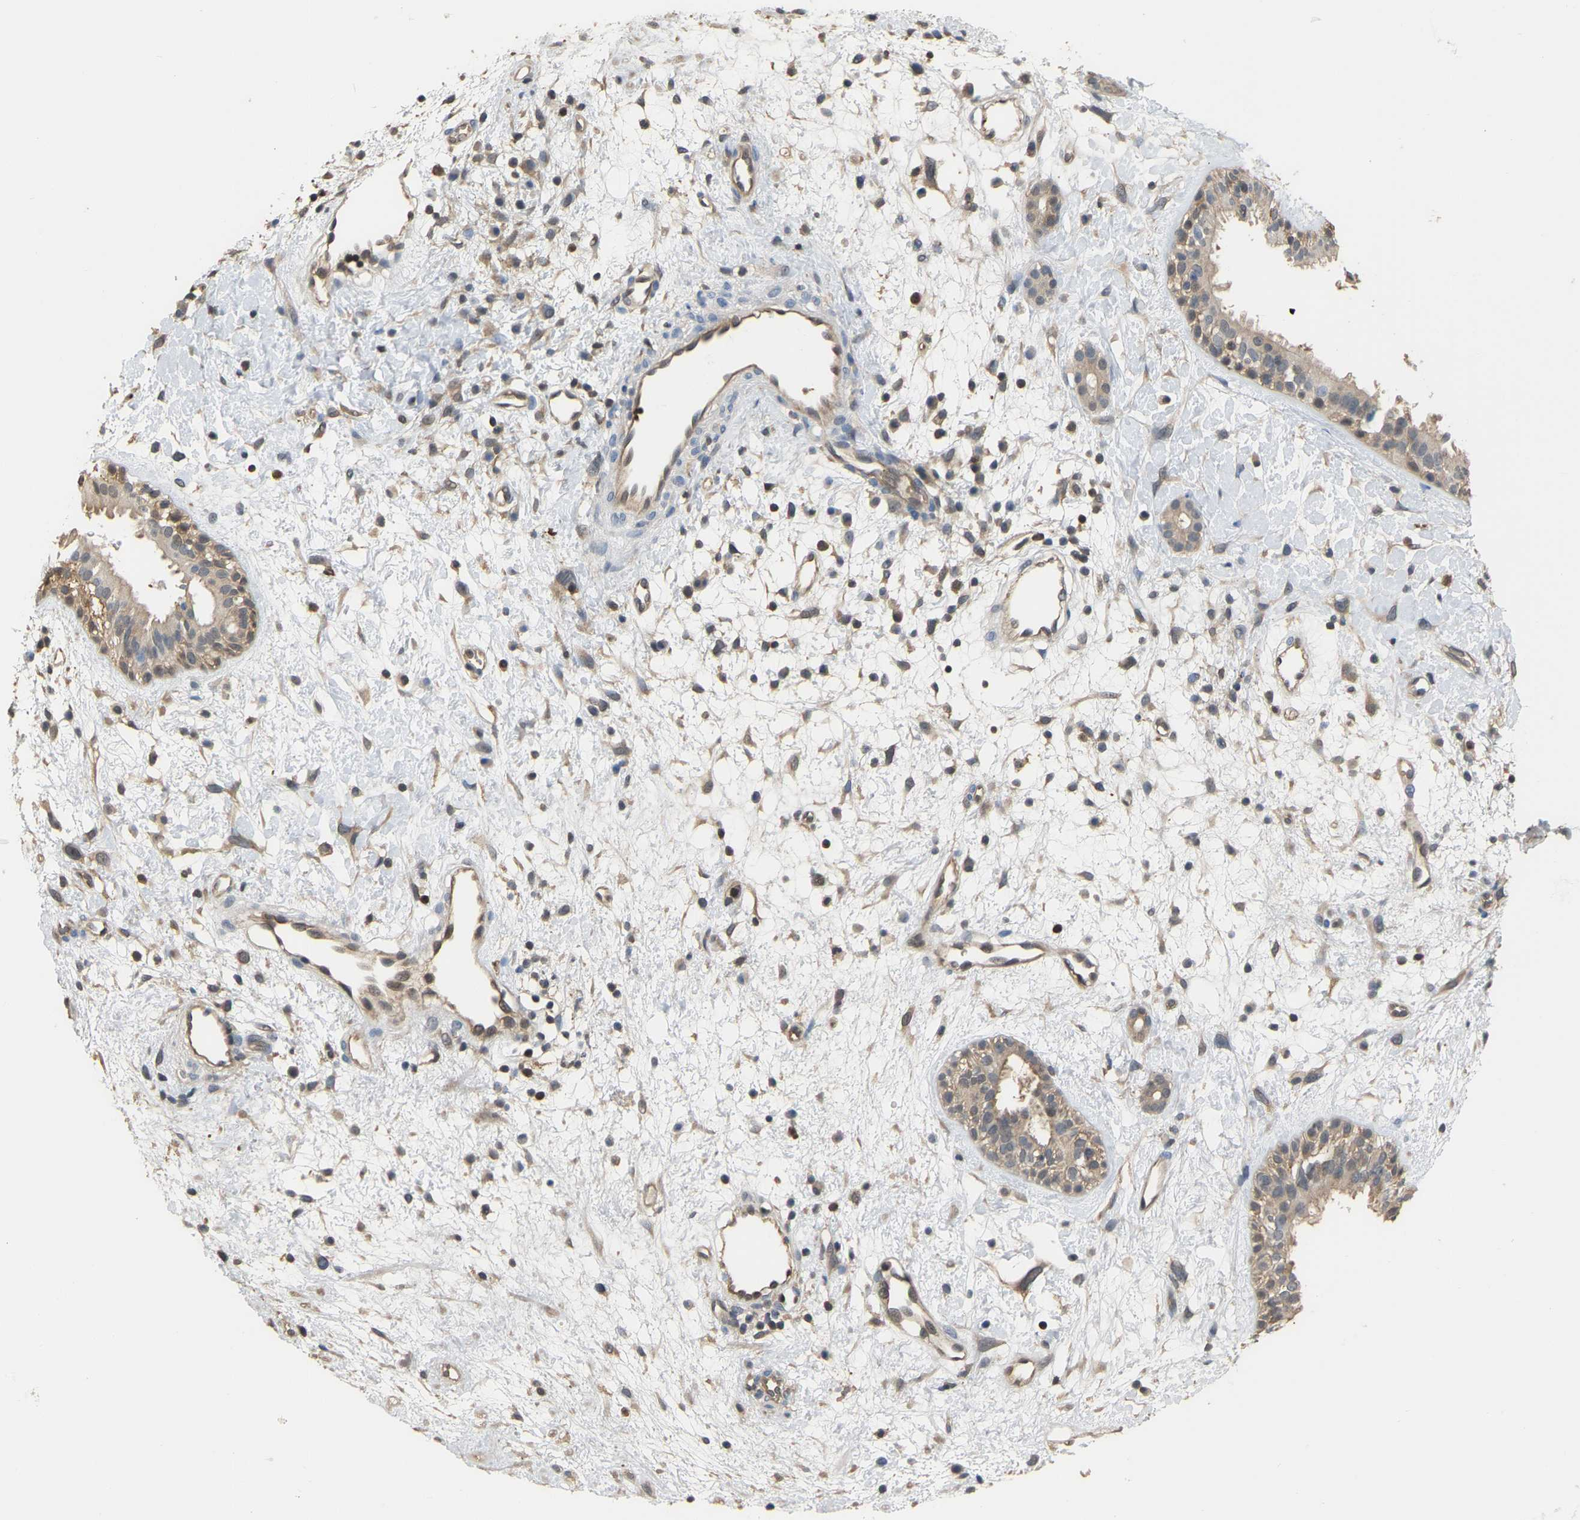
{"staining": {"intensity": "weak", "quantity": "25%-75%", "location": "cytoplasmic/membranous"}, "tissue": "nasopharynx", "cell_type": "Respiratory epithelial cells", "image_type": "normal", "snomed": [{"axis": "morphology", "description": "Normal tissue, NOS"}, {"axis": "topography", "description": "Nasopharynx"}], "caption": "Nasopharynx stained with DAB (3,3'-diaminobenzidine) immunohistochemistry exhibits low levels of weak cytoplasmic/membranous expression in approximately 25%-75% of respiratory epithelial cells.", "gene": "MTPN", "patient": {"sex": "male", "age": 22}}